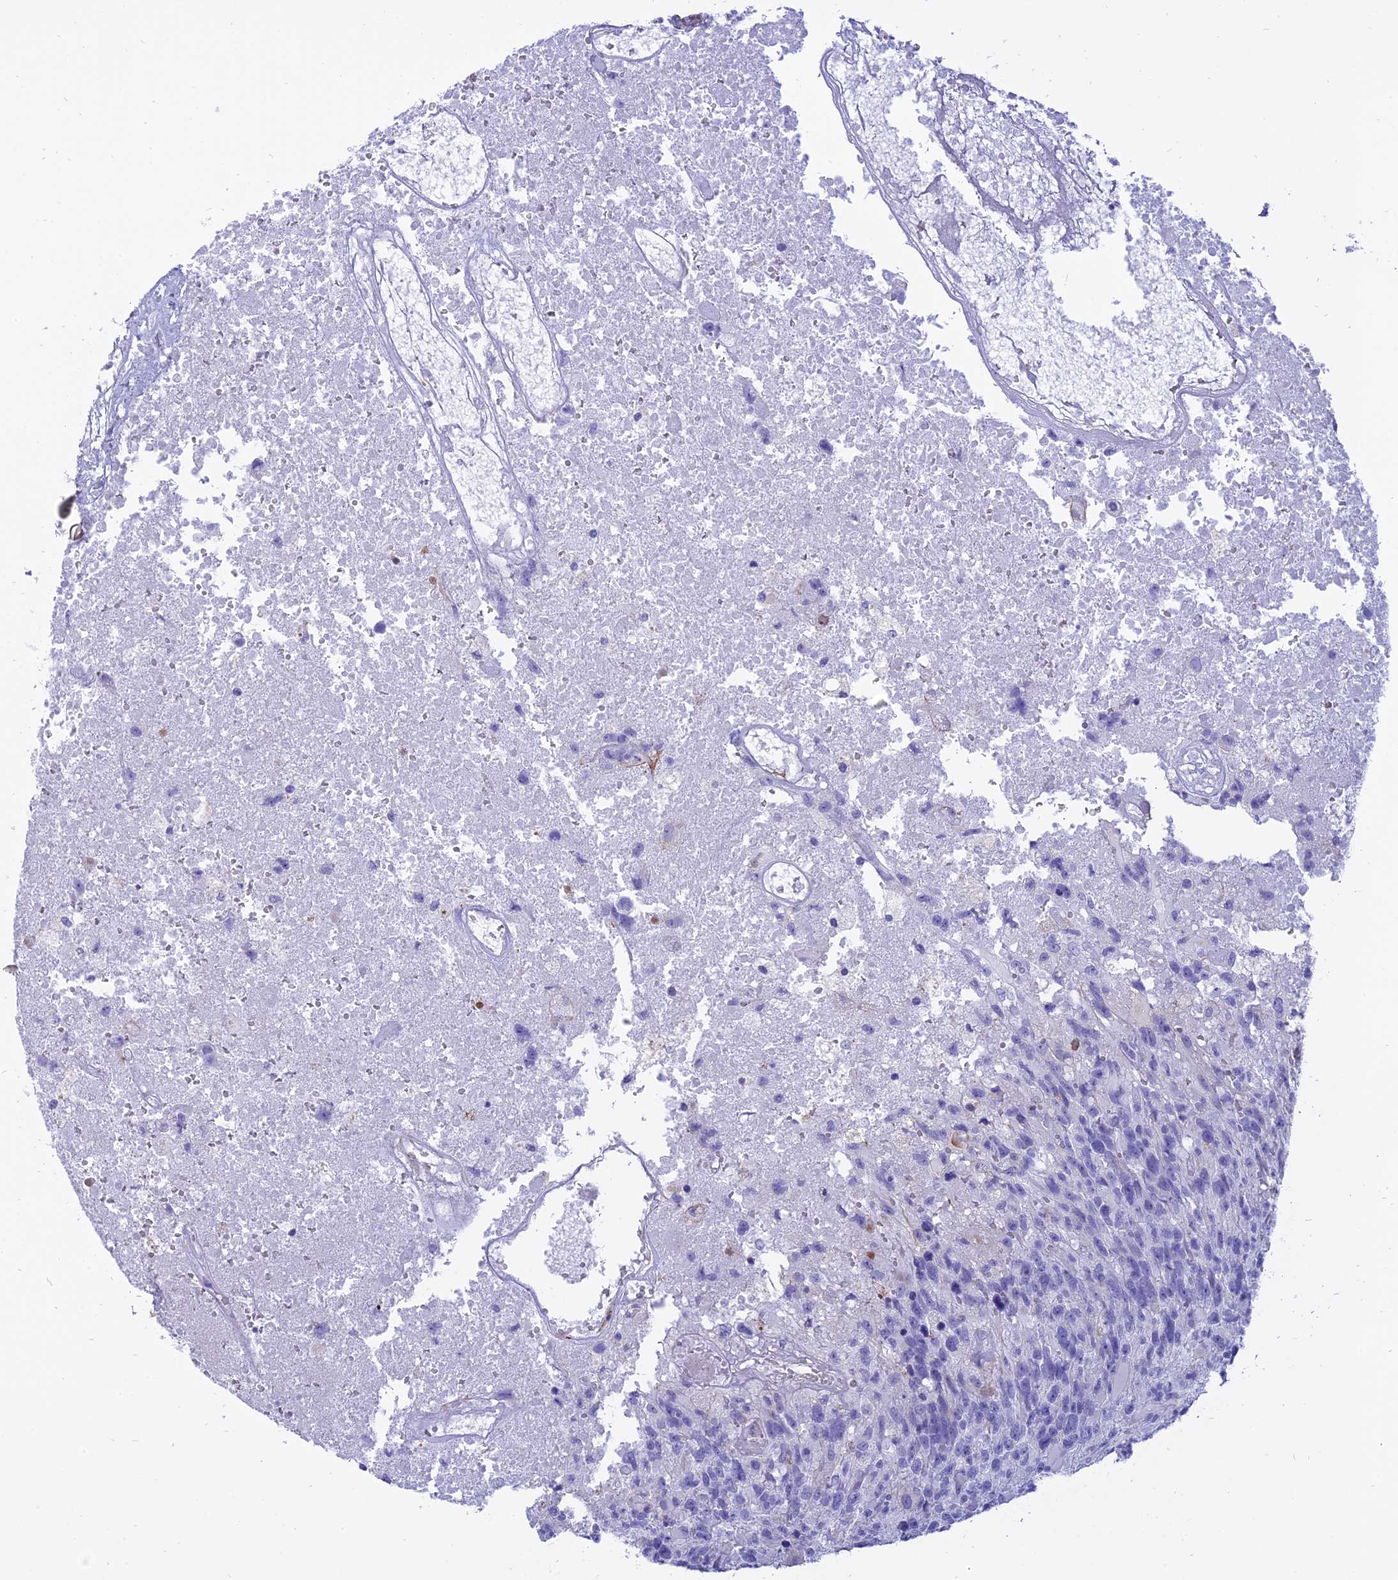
{"staining": {"intensity": "negative", "quantity": "none", "location": "none"}, "tissue": "glioma", "cell_type": "Tumor cells", "image_type": "cancer", "snomed": [{"axis": "morphology", "description": "Glioma, malignant, High grade"}, {"axis": "topography", "description": "Brain"}], "caption": "Immunohistochemistry (IHC) image of neoplastic tissue: human malignant glioma (high-grade) stained with DAB (3,3'-diaminobenzidine) exhibits no significant protein staining in tumor cells.", "gene": "CENPV", "patient": {"sex": "male", "age": 76}}